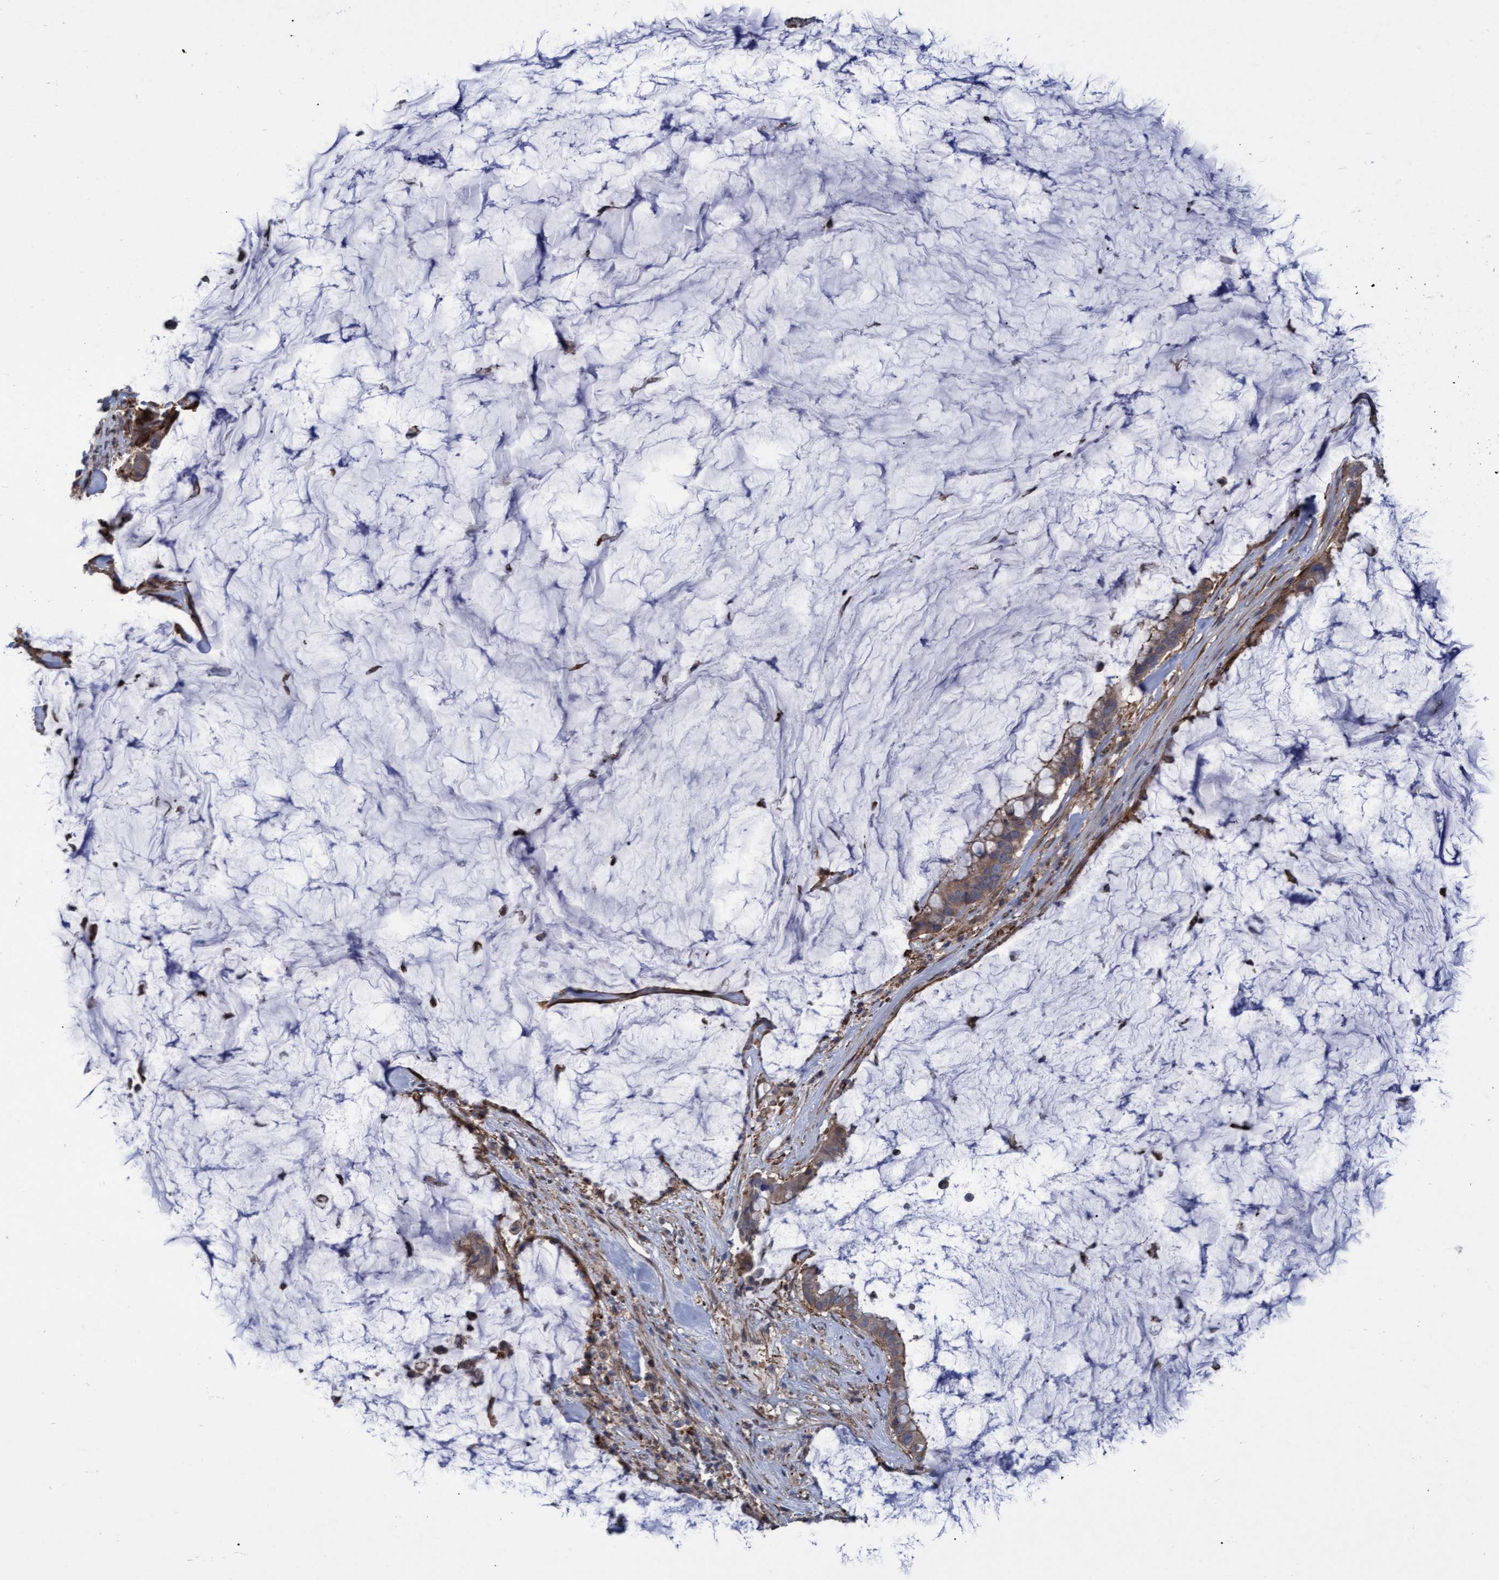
{"staining": {"intensity": "moderate", "quantity": ">75%", "location": "cytoplasmic/membranous"}, "tissue": "pancreatic cancer", "cell_type": "Tumor cells", "image_type": "cancer", "snomed": [{"axis": "morphology", "description": "Adenocarcinoma, NOS"}, {"axis": "topography", "description": "Pancreas"}], "caption": "Human pancreatic cancer (adenocarcinoma) stained with a brown dye exhibits moderate cytoplasmic/membranous positive staining in about >75% of tumor cells.", "gene": "NAA15", "patient": {"sex": "male", "age": 41}}